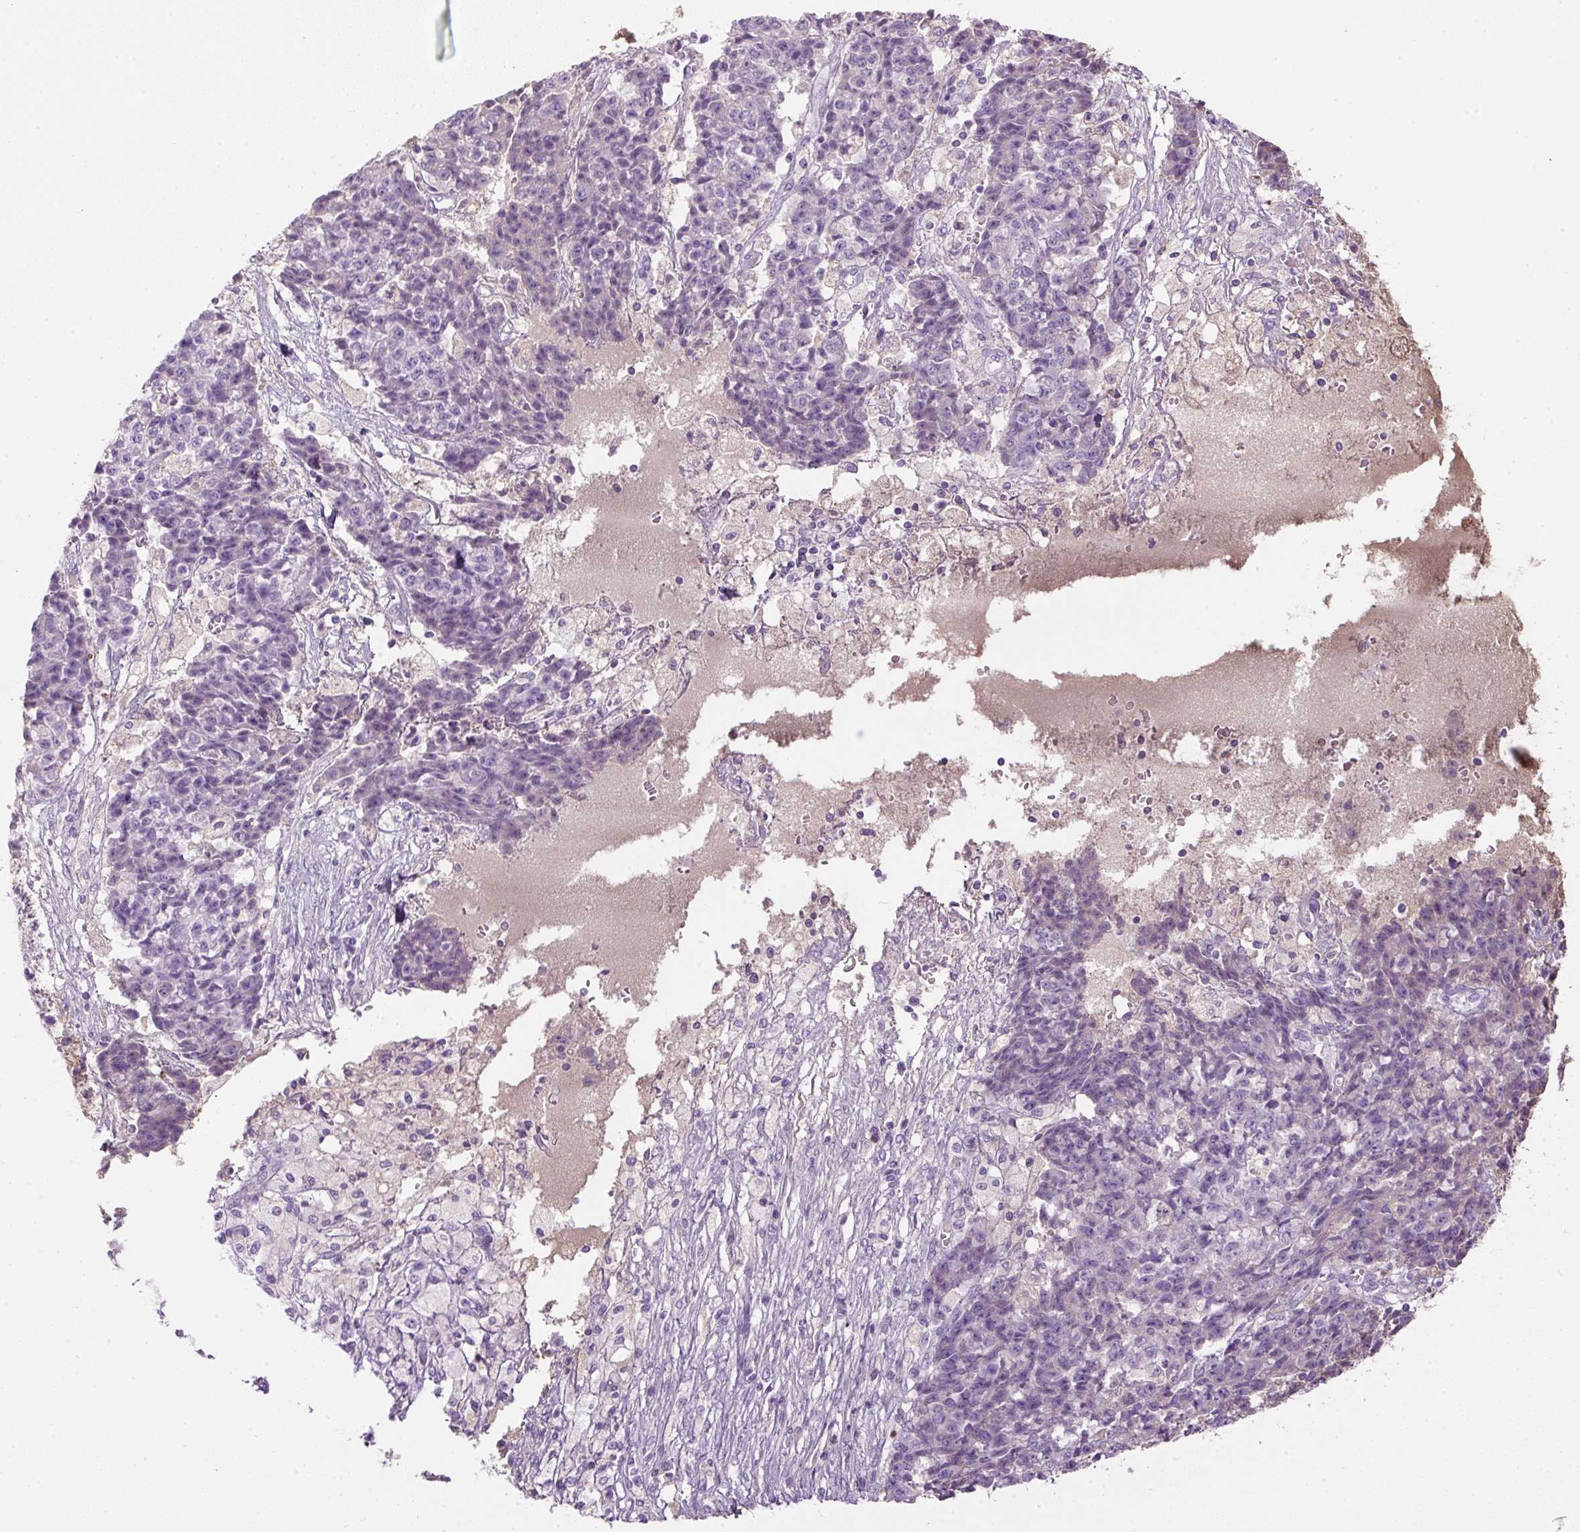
{"staining": {"intensity": "negative", "quantity": "none", "location": "none"}, "tissue": "ovarian cancer", "cell_type": "Tumor cells", "image_type": "cancer", "snomed": [{"axis": "morphology", "description": "Carcinoma, endometroid"}, {"axis": "topography", "description": "Ovary"}], "caption": "Immunohistochemistry of human endometroid carcinoma (ovarian) reveals no expression in tumor cells. (IHC, brightfield microscopy, high magnification).", "gene": "APOA1", "patient": {"sex": "female", "age": 42}}